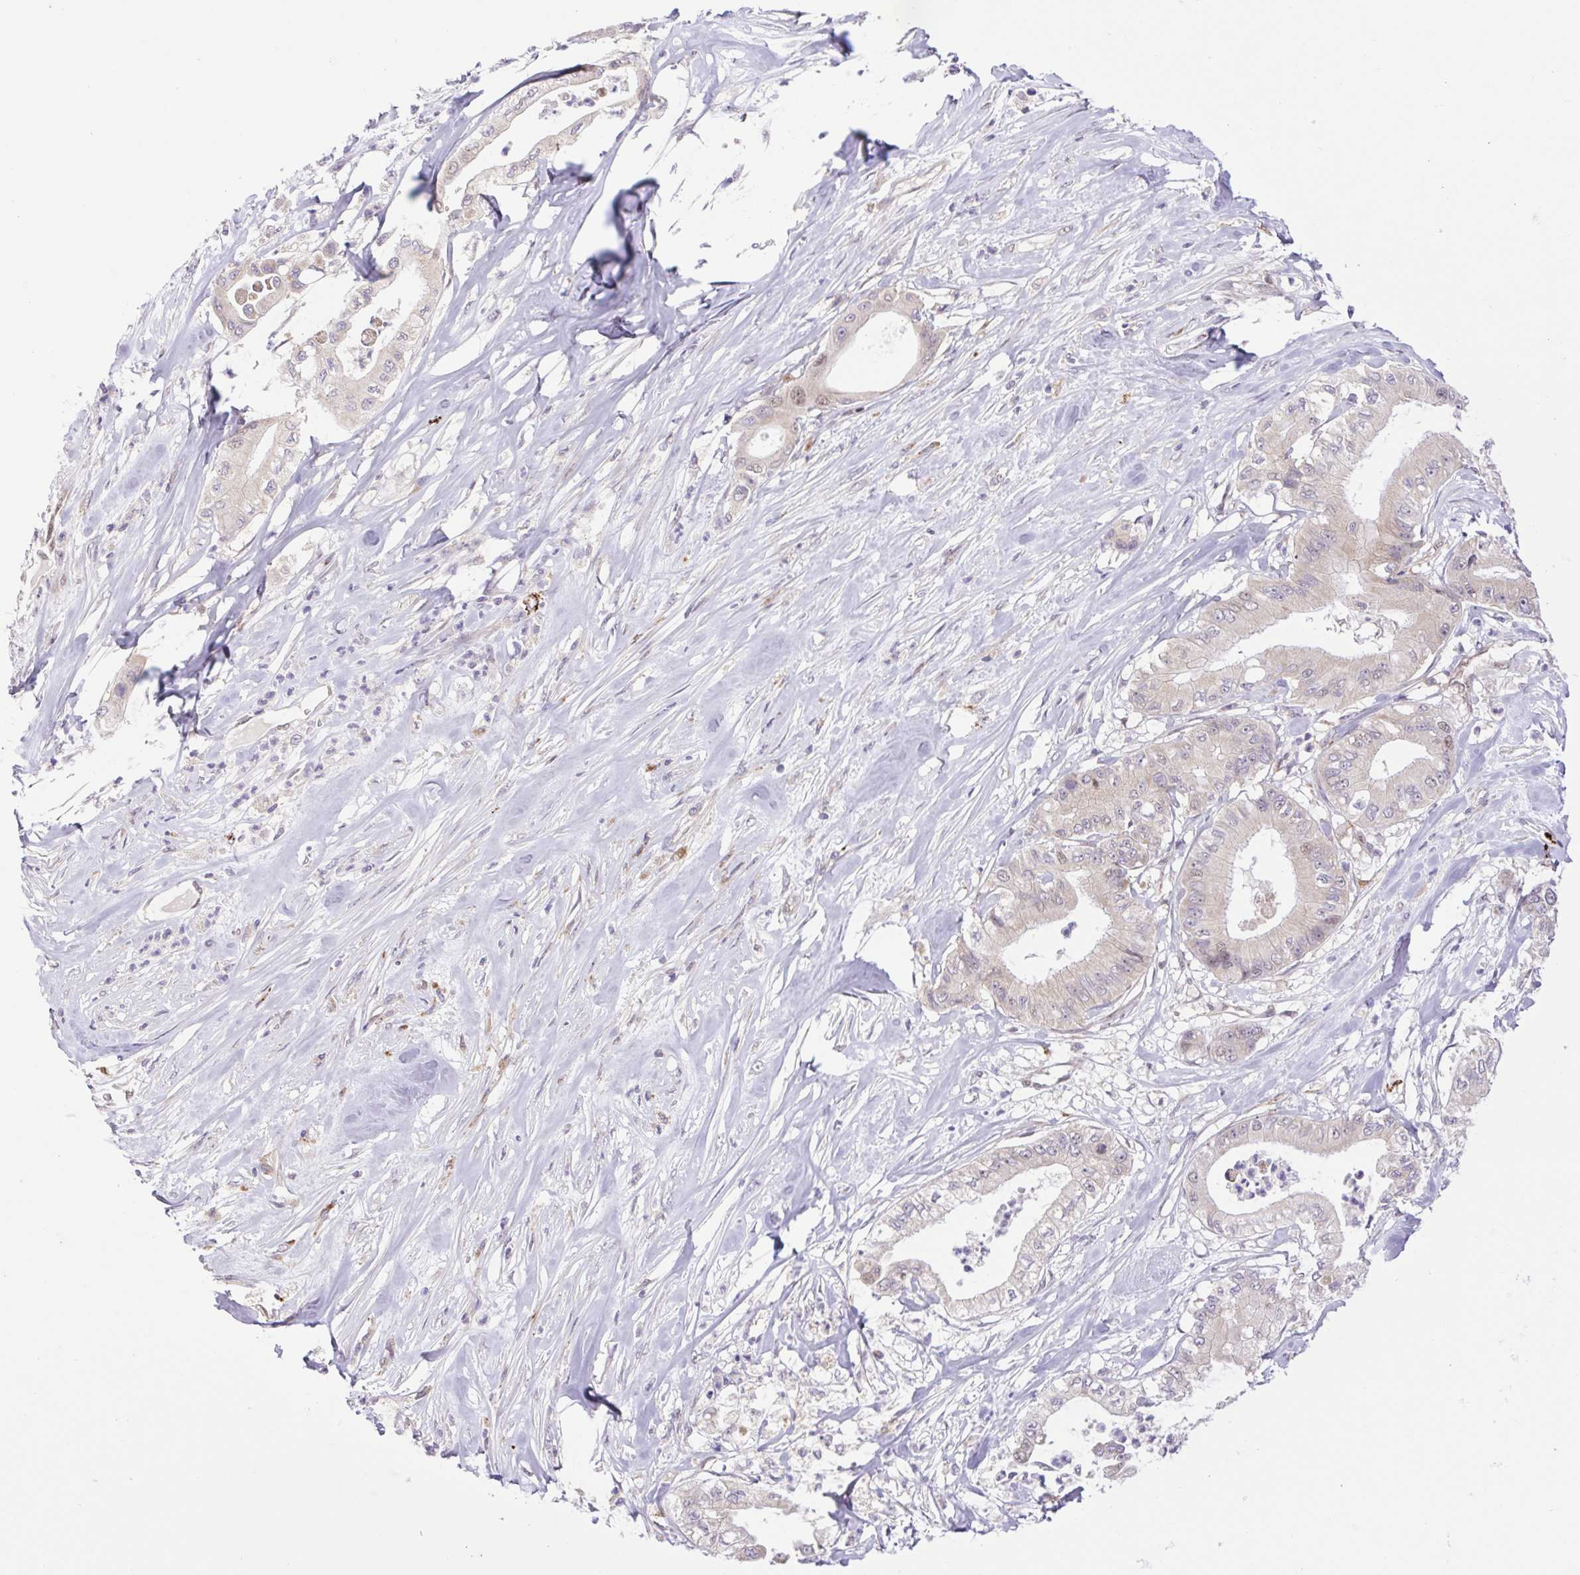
{"staining": {"intensity": "weak", "quantity": "<25%", "location": "cytoplasmic/membranous,nuclear"}, "tissue": "pancreatic cancer", "cell_type": "Tumor cells", "image_type": "cancer", "snomed": [{"axis": "morphology", "description": "Adenocarcinoma, NOS"}, {"axis": "topography", "description": "Pancreas"}], "caption": "Pancreatic cancer stained for a protein using IHC displays no expression tumor cells.", "gene": "ERG", "patient": {"sex": "male", "age": 71}}